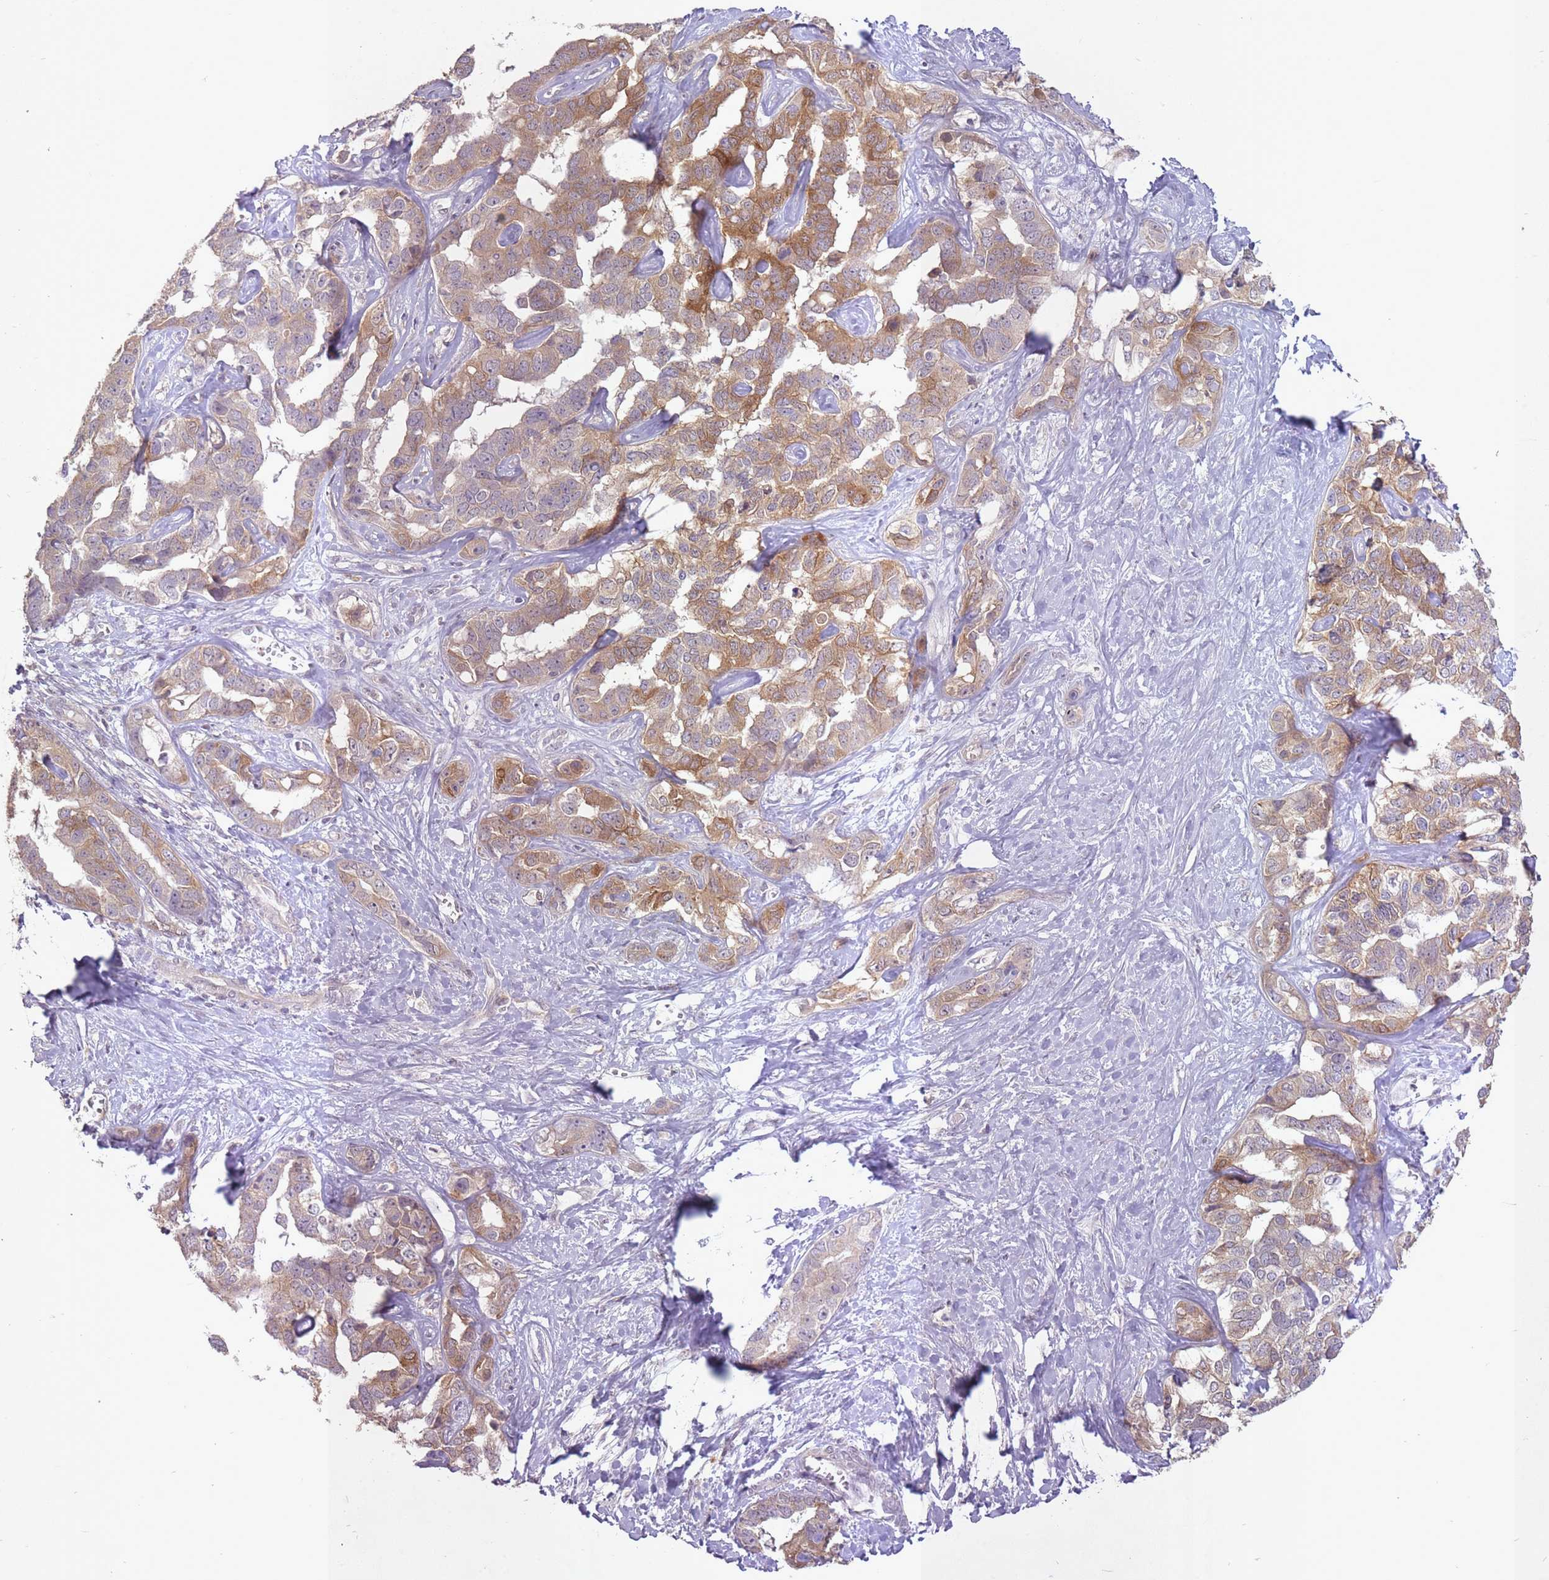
{"staining": {"intensity": "moderate", "quantity": "25%-75%", "location": "cytoplasmic/membranous"}, "tissue": "liver cancer", "cell_type": "Tumor cells", "image_type": "cancer", "snomed": [{"axis": "morphology", "description": "Cholangiocarcinoma"}, {"axis": "topography", "description": "Liver"}], "caption": "Cholangiocarcinoma (liver) tissue displays moderate cytoplasmic/membranous expression in about 25%-75% of tumor cells The protein of interest is stained brown, and the nuclei are stained in blue (DAB IHC with brightfield microscopy, high magnification).", "gene": "LRATD2", "patient": {"sex": "male", "age": 59}}